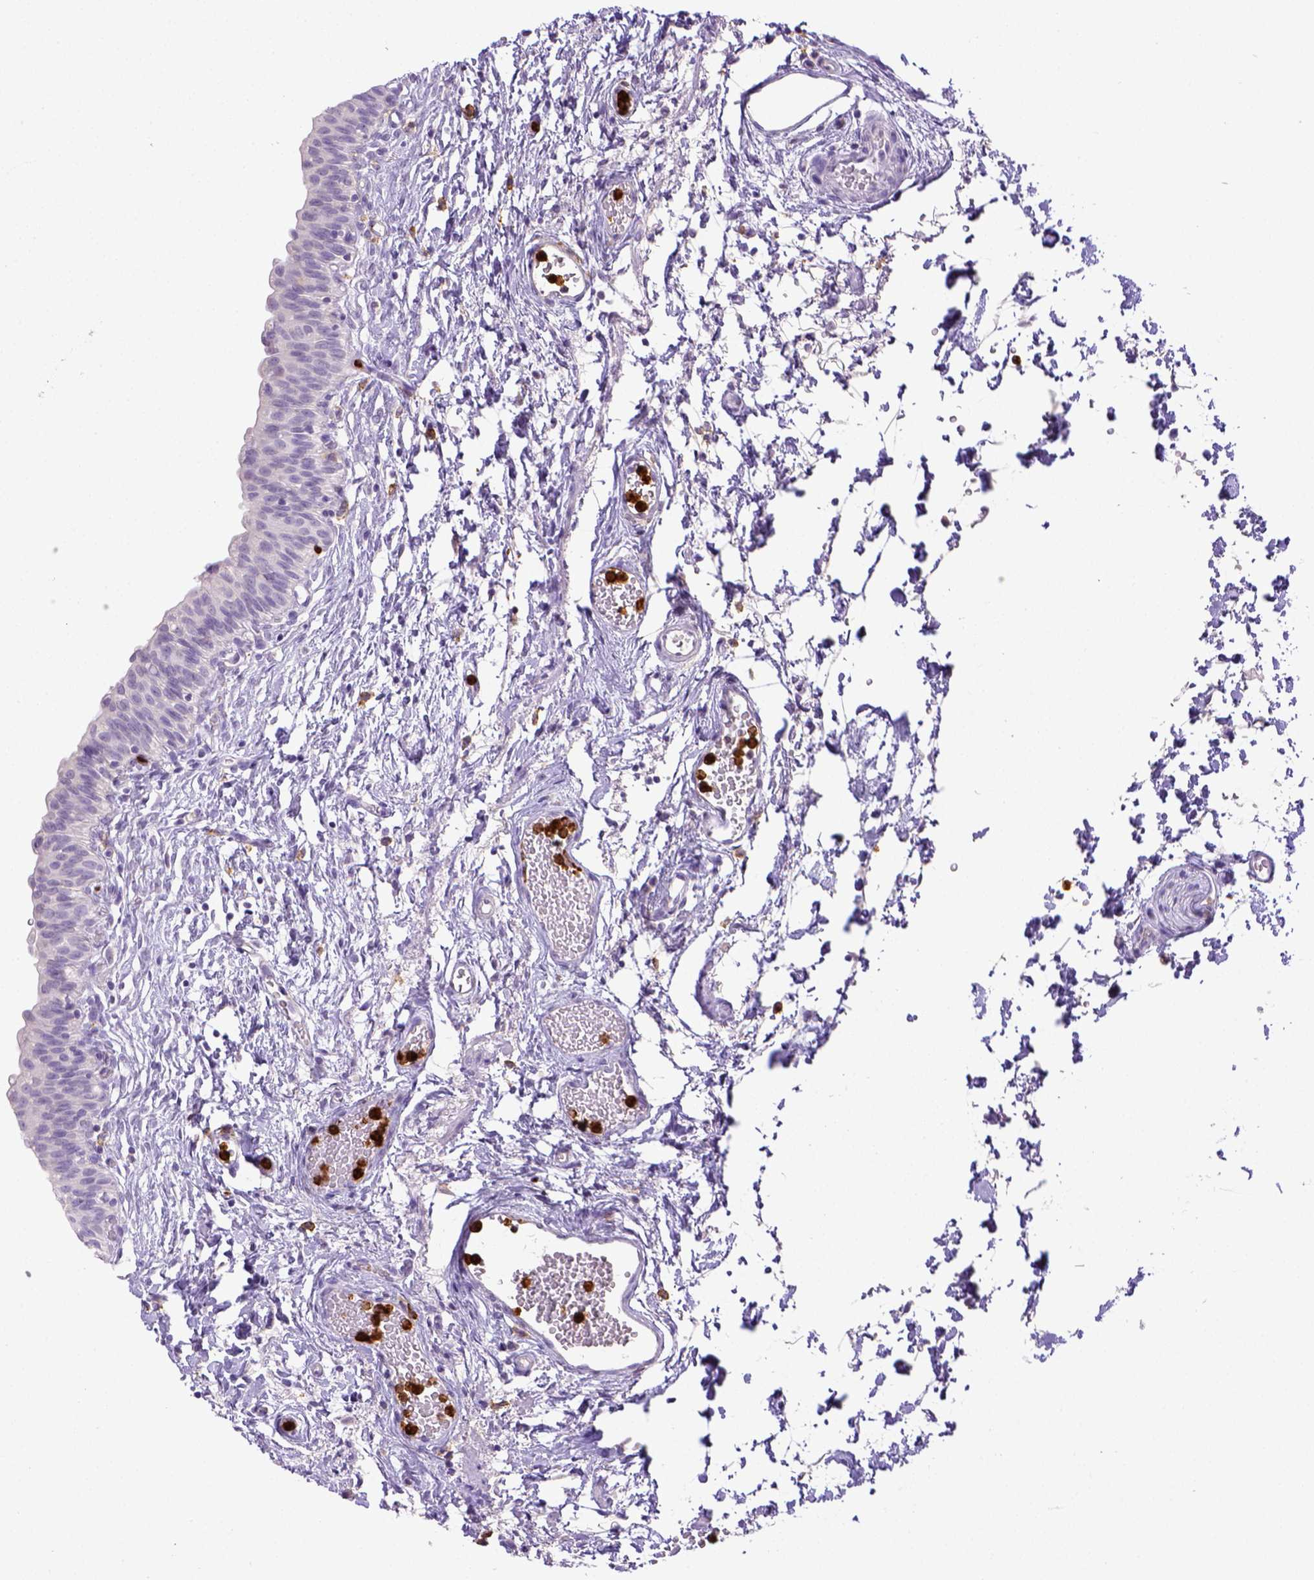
{"staining": {"intensity": "negative", "quantity": "none", "location": "none"}, "tissue": "urinary bladder", "cell_type": "Urothelial cells", "image_type": "normal", "snomed": [{"axis": "morphology", "description": "Normal tissue, NOS"}, {"axis": "topography", "description": "Urinary bladder"}], "caption": "A high-resolution image shows immunohistochemistry (IHC) staining of unremarkable urinary bladder, which exhibits no significant staining in urothelial cells.", "gene": "ITGAM", "patient": {"sex": "male", "age": 56}}